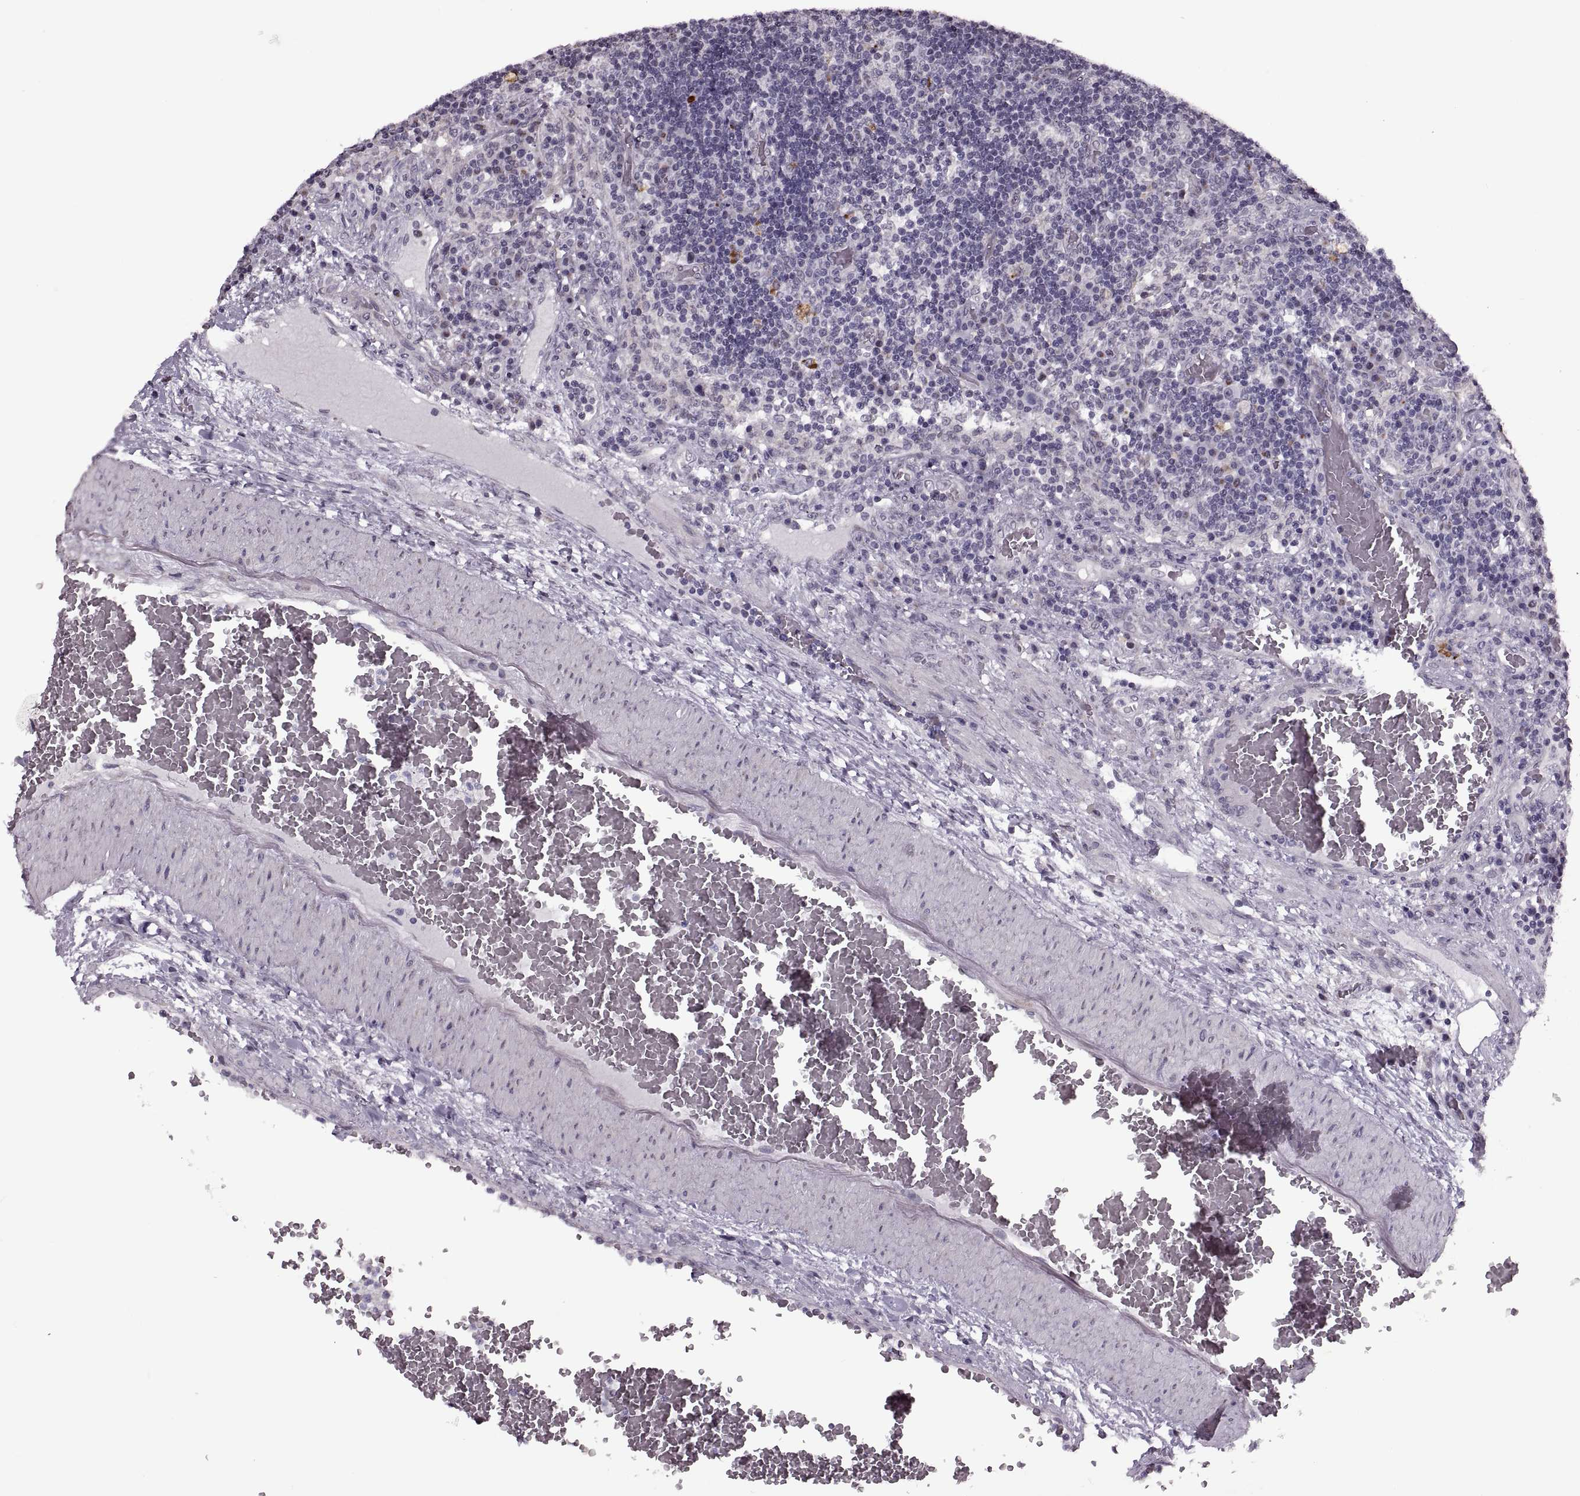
{"staining": {"intensity": "negative", "quantity": "none", "location": "none"}, "tissue": "lymph node", "cell_type": "Germinal center cells", "image_type": "normal", "snomed": [{"axis": "morphology", "description": "Normal tissue, NOS"}, {"axis": "topography", "description": "Lymph node"}], "caption": "The micrograph exhibits no significant positivity in germinal center cells of lymph node. (Immunohistochemistry (ihc), brightfield microscopy, high magnification).", "gene": "PRSS37", "patient": {"sex": "male", "age": 63}}